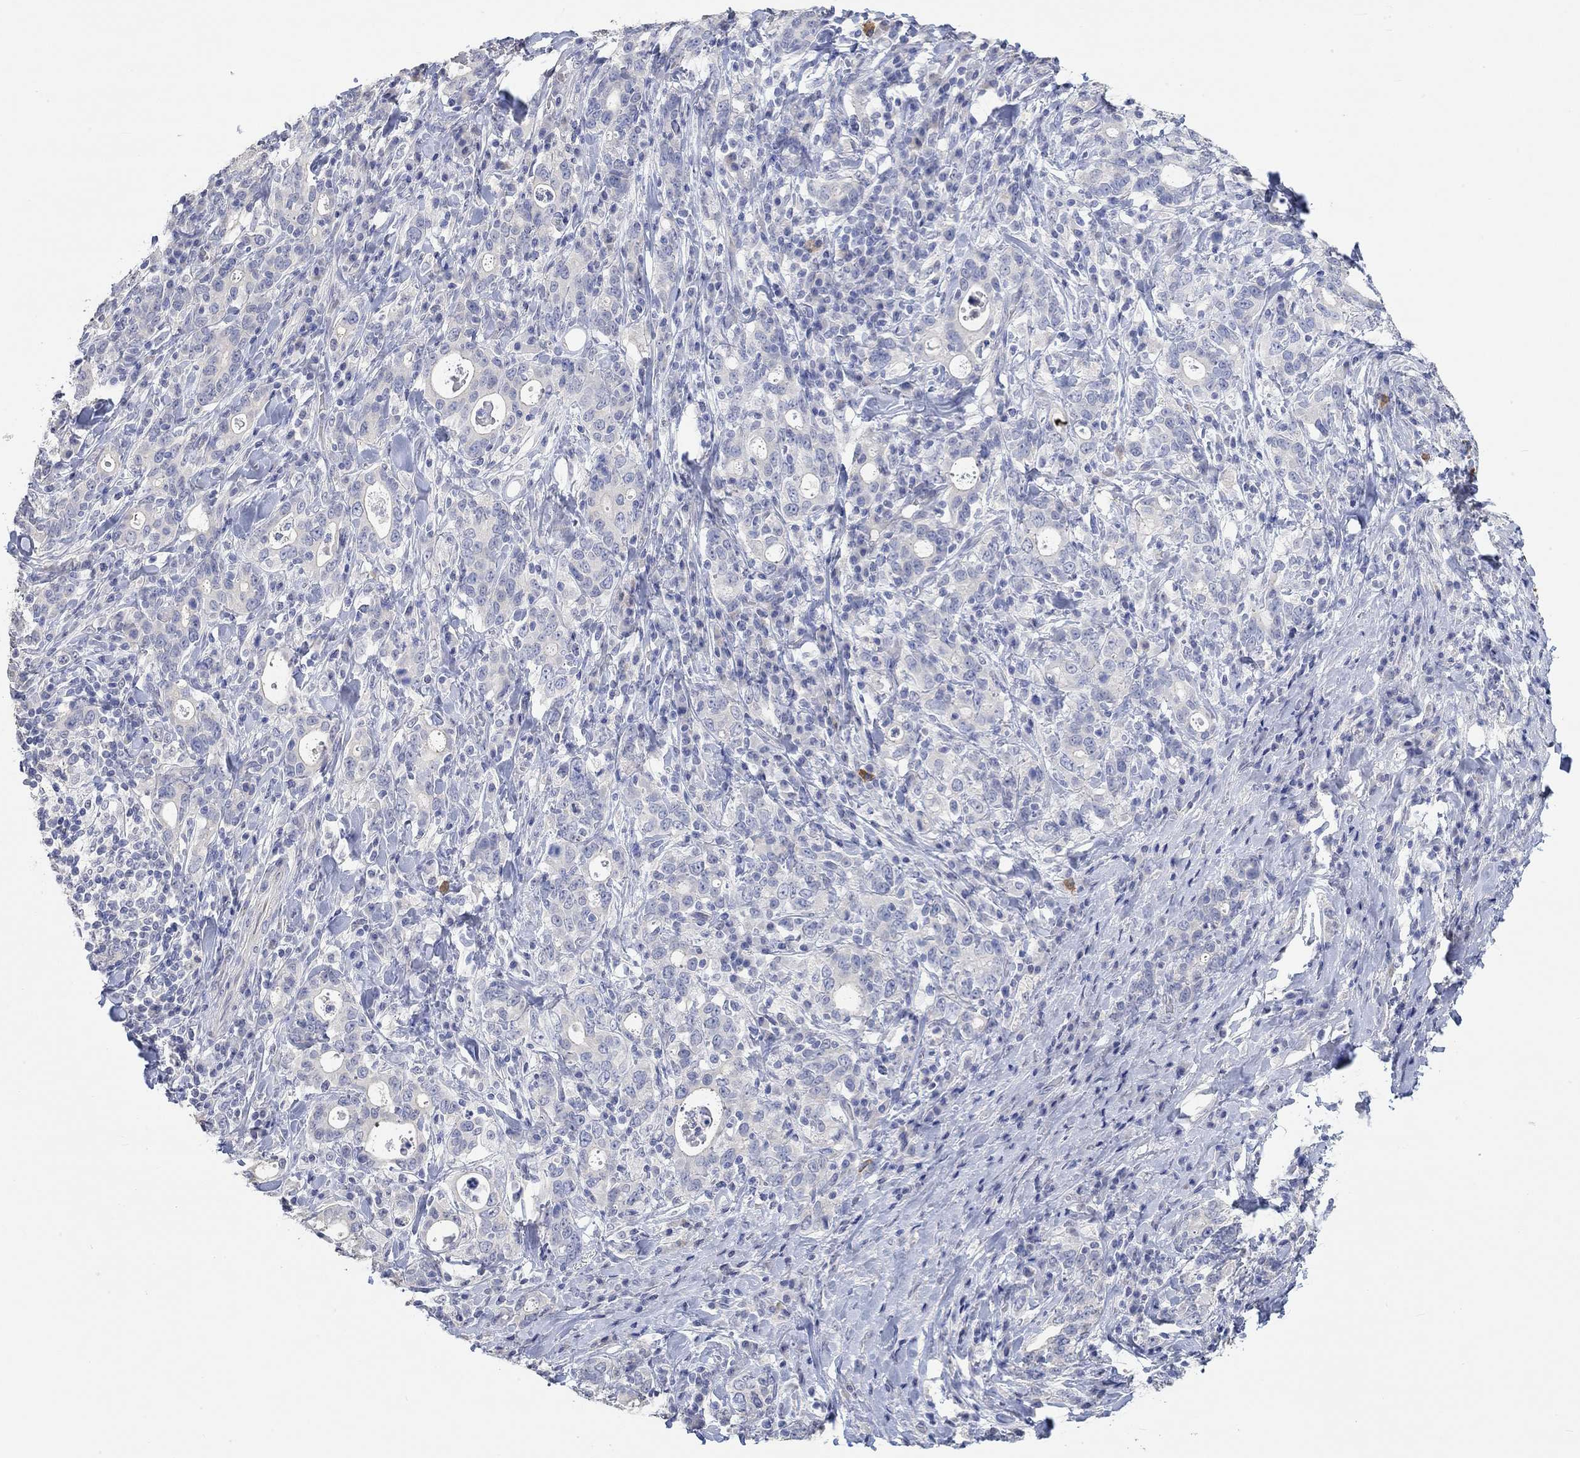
{"staining": {"intensity": "negative", "quantity": "none", "location": "none"}, "tissue": "stomach cancer", "cell_type": "Tumor cells", "image_type": "cancer", "snomed": [{"axis": "morphology", "description": "Adenocarcinoma, NOS"}, {"axis": "topography", "description": "Stomach"}], "caption": "Stomach adenocarcinoma was stained to show a protein in brown. There is no significant staining in tumor cells.", "gene": "PNMA5", "patient": {"sex": "male", "age": 79}}